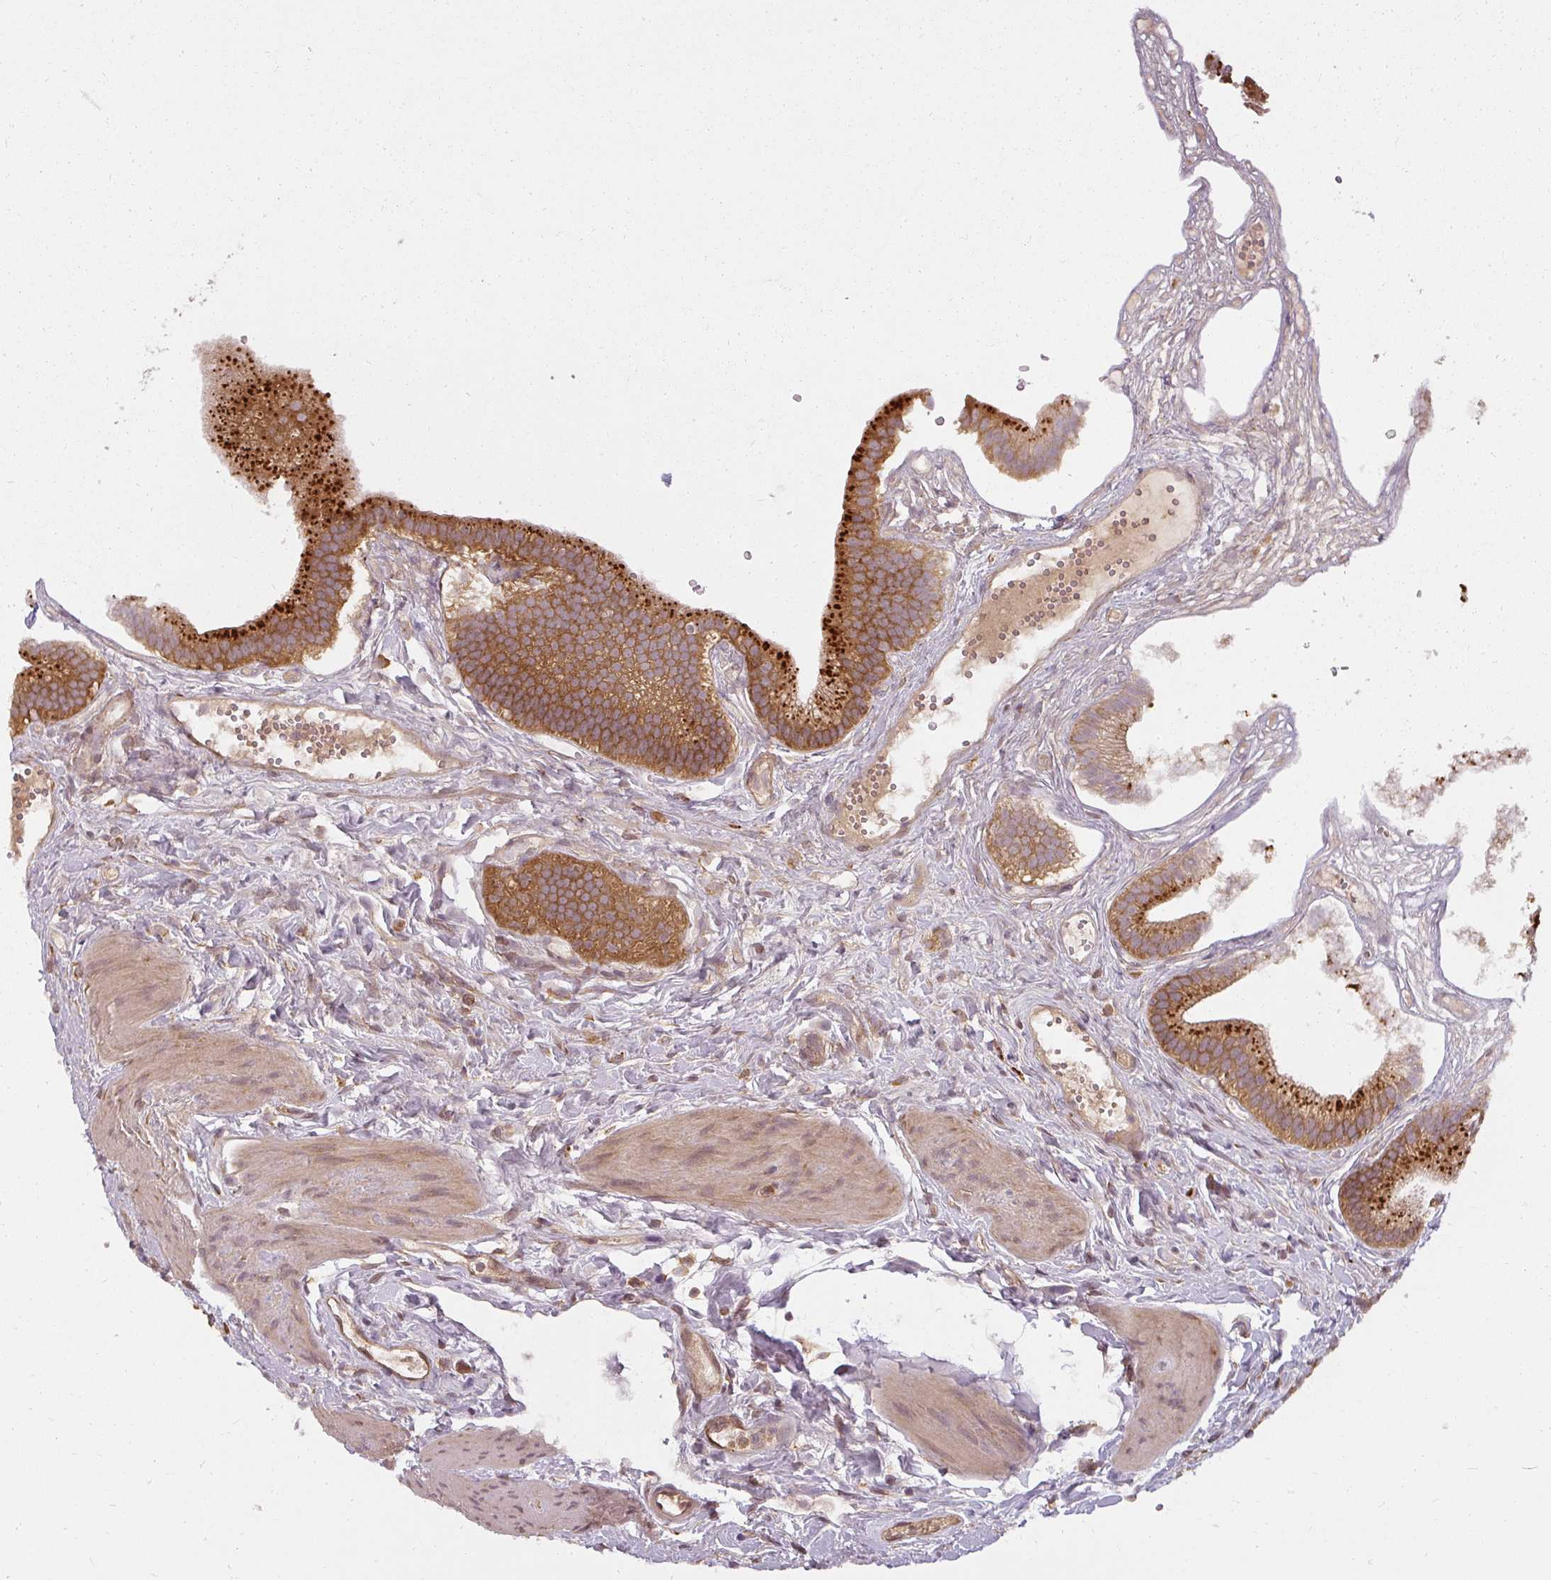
{"staining": {"intensity": "strong", "quantity": ">75%", "location": "cytoplasmic/membranous"}, "tissue": "gallbladder", "cell_type": "Glandular cells", "image_type": "normal", "snomed": [{"axis": "morphology", "description": "Normal tissue, NOS"}, {"axis": "topography", "description": "Gallbladder"}], "caption": "Approximately >75% of glandular cells in normal human gallbladder exhibit strong cytoplasmic/membranous protein staining as visualized by brown immunohistochemical staining.", "gene": "RPL24", "patient": {"sex": "female", "age": 54}}